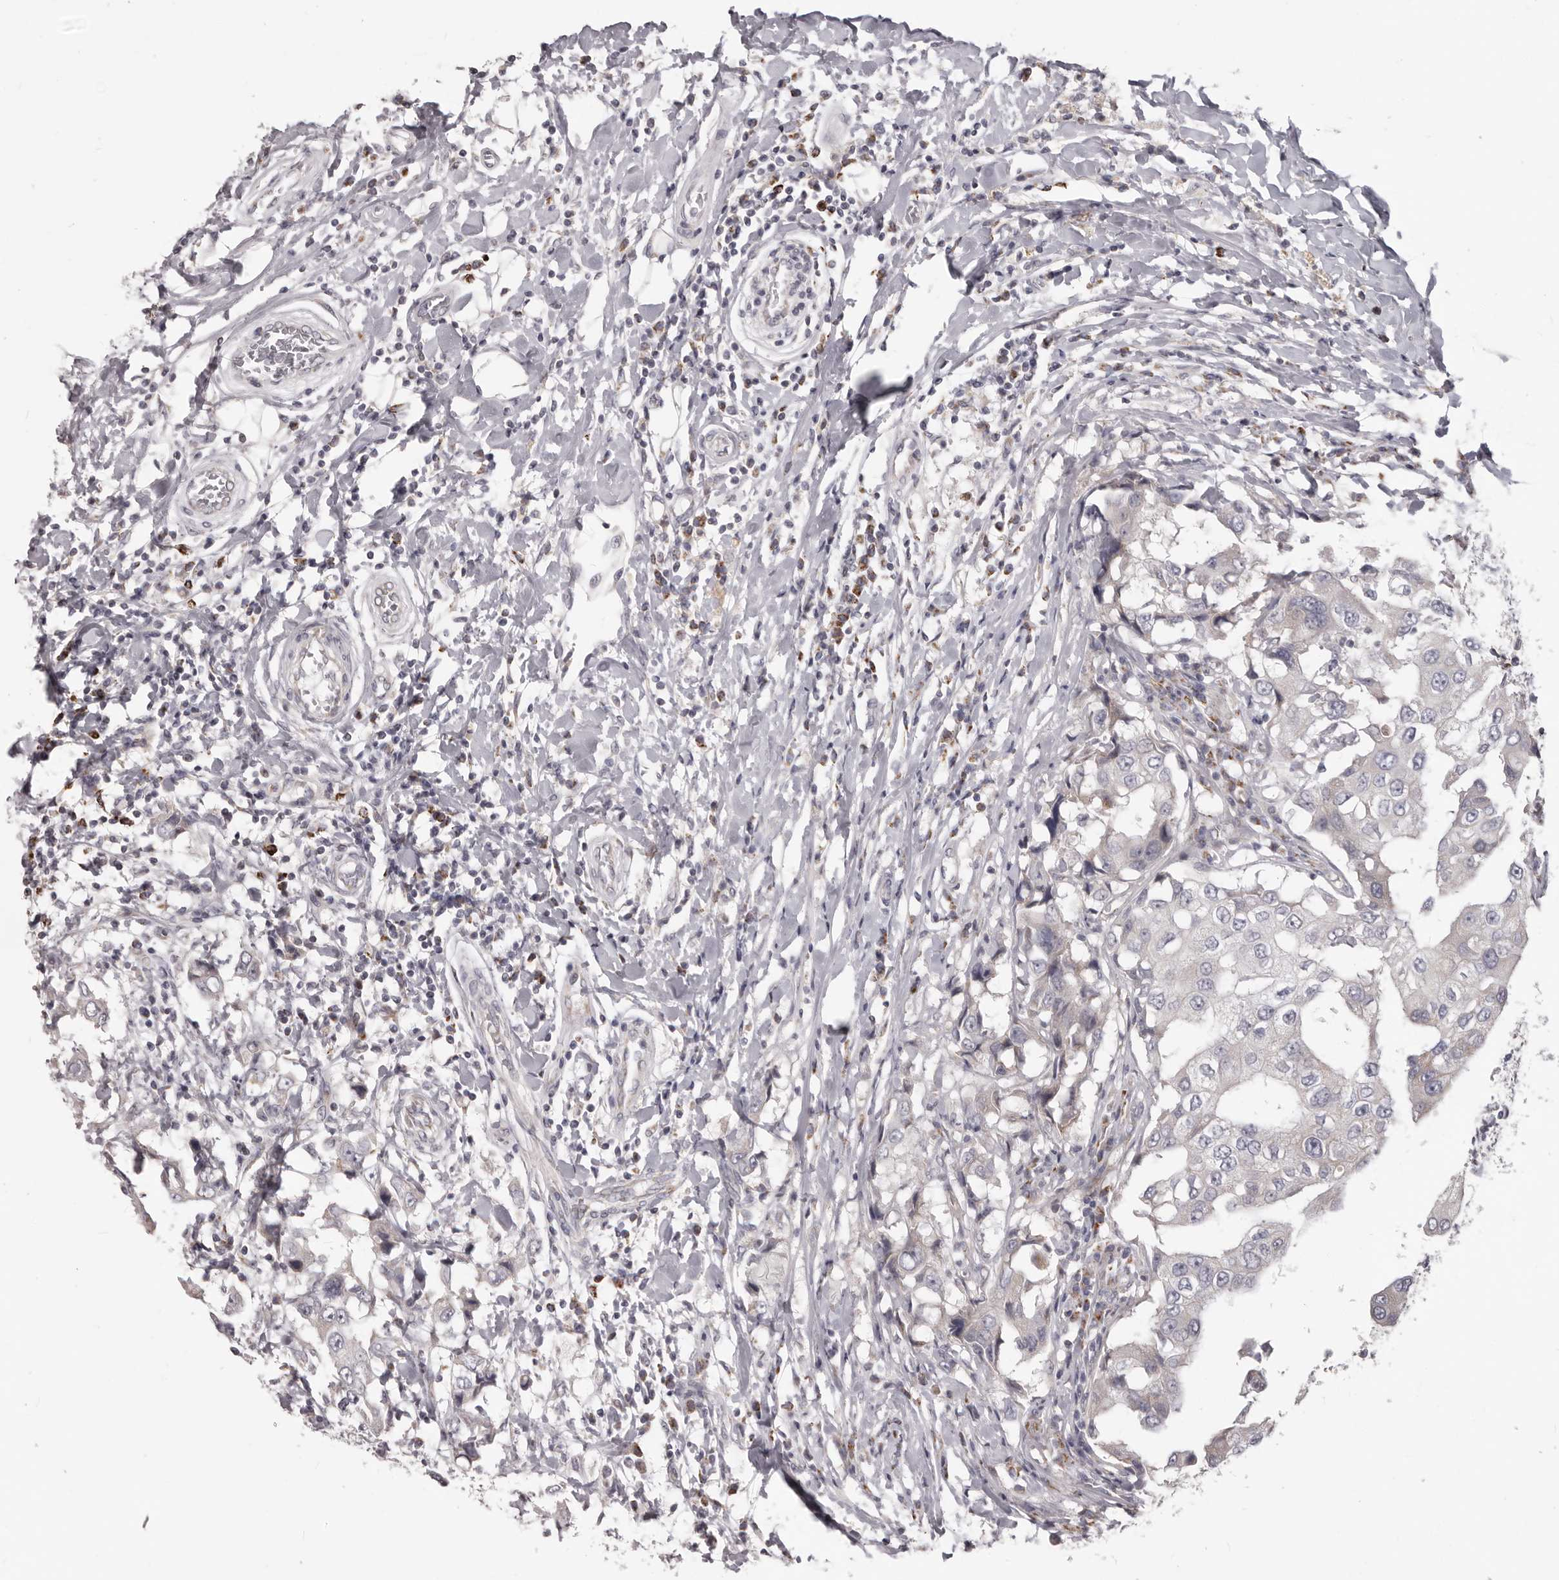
{"staining": {"intensity": "negative", "quantity": "none", "location": "none"}, "tissue": "breast cancer", "cell_type": "Tumor cells", "image_type": "cancer", "snomed": [{"axis": "morphology", "description": "Duct carcinoma"}, {"axis": "topography", "description": "Breast"}], "caption": "The image shows no significant staining in tumor cells of breast cancer (infiltrating ductal carcinoma). (Brightfield microscopy of DAB (3,3'-diaminobenzidine) immunohistochemistry (IHC) at high magnification).", "gene": "PRMT2", "patient": {"sex": "female", "age": 27}}